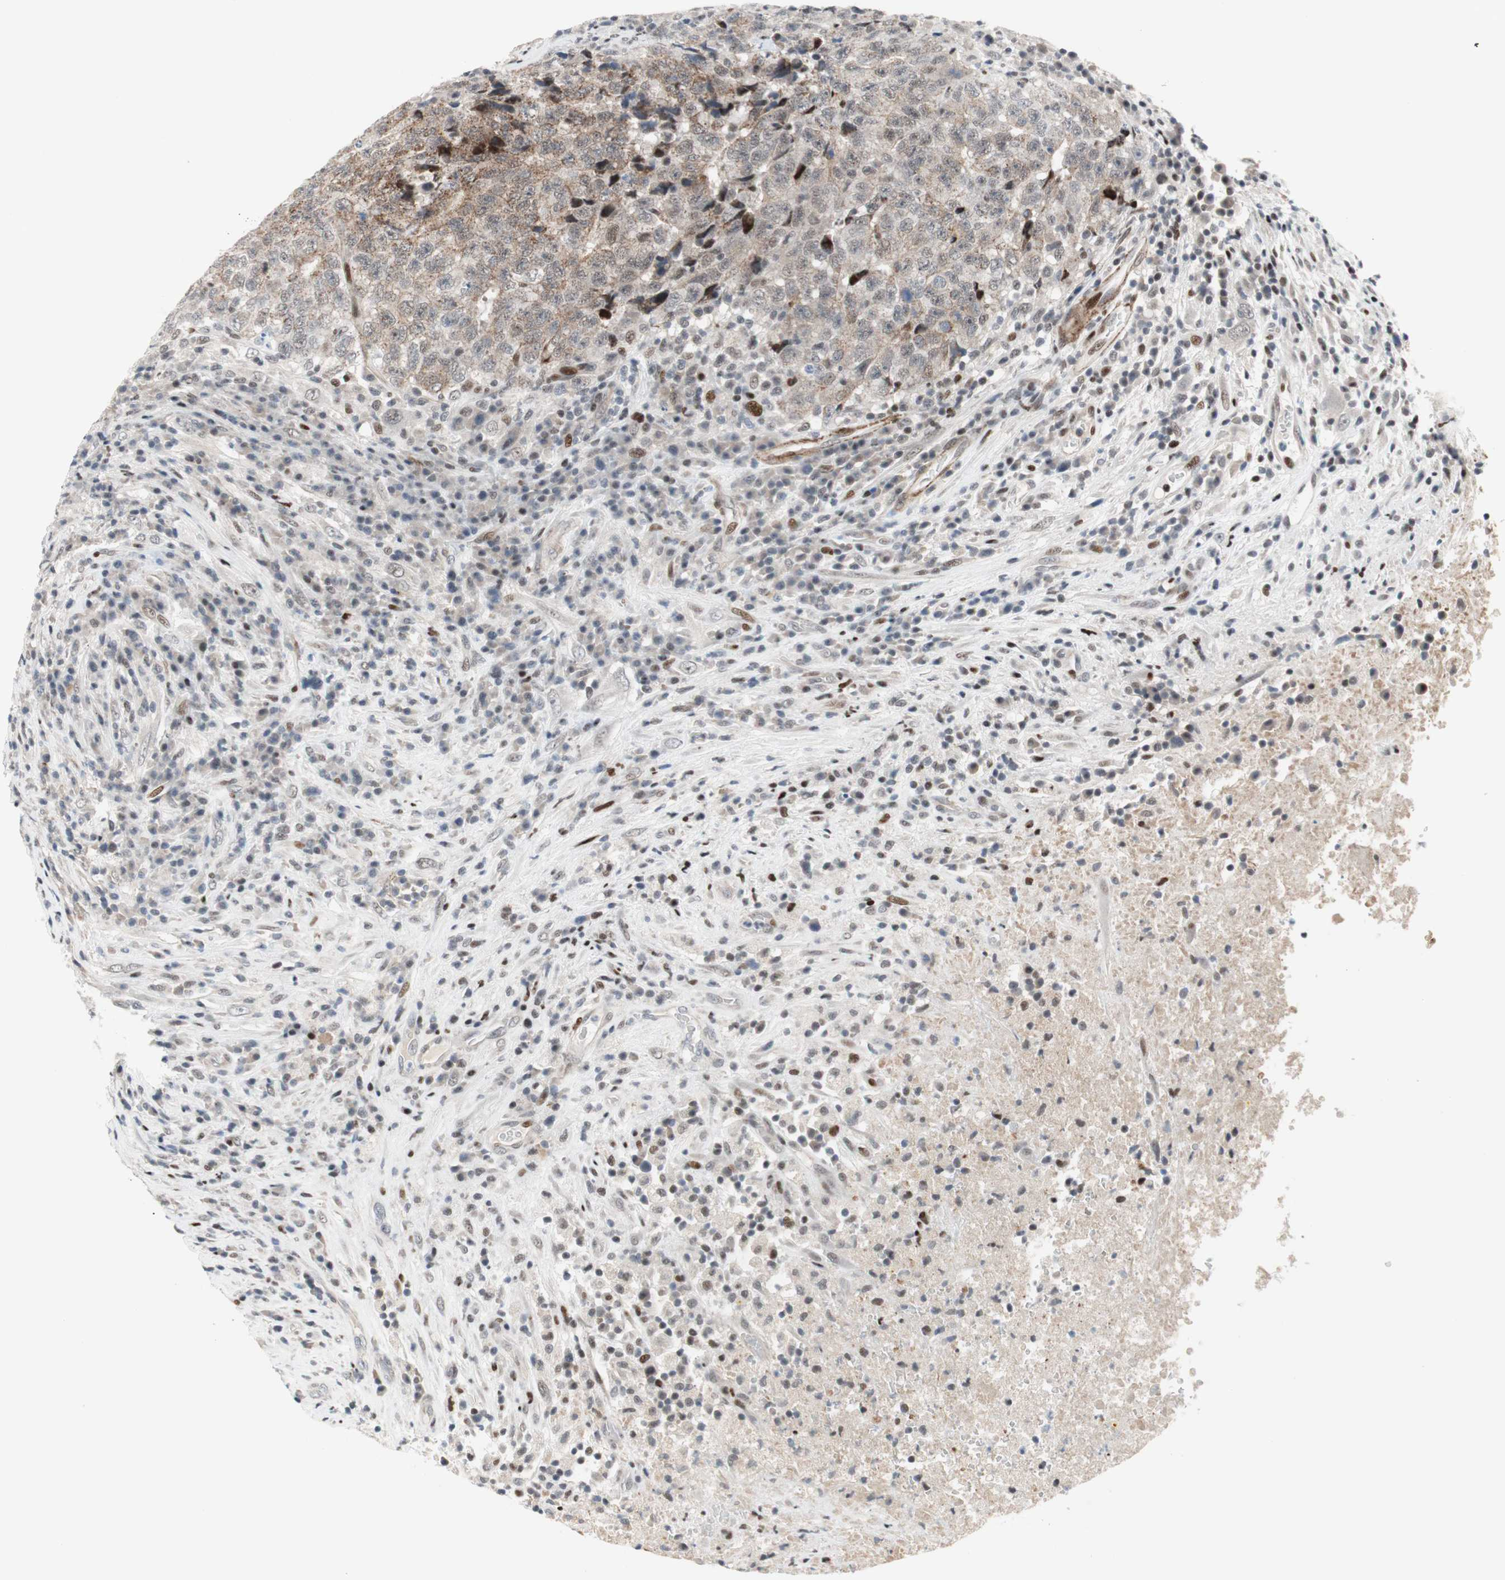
{"staining": {"intensity": "moderate", "quantity": "25%-75%", "location": "cytoplasmic/membranous,nuclear"}, "tissue": "testis cancer", "cell_type": "Tumor cells", "image_type": "cancer", "snomed": [{"axis": "morphology", "description": "Necrosis, NOS"}, {"axis": "morphology", "description": "Carcinoma, Embryonal, NOS"}, {"axis": "topography", "description": "Testis"}], "caption": "Testis embryonal carcinoma was stained to show a protein in brown. There is medium levels of moderate cytoplasmic/membranous and nuclear positivity in about 25%-75% of tumor cells. (DAB = brown stain, brightfield microscopy at high magnification).", "gene": "FBXO44", "patient": {"sex": "male", "age": 19}}